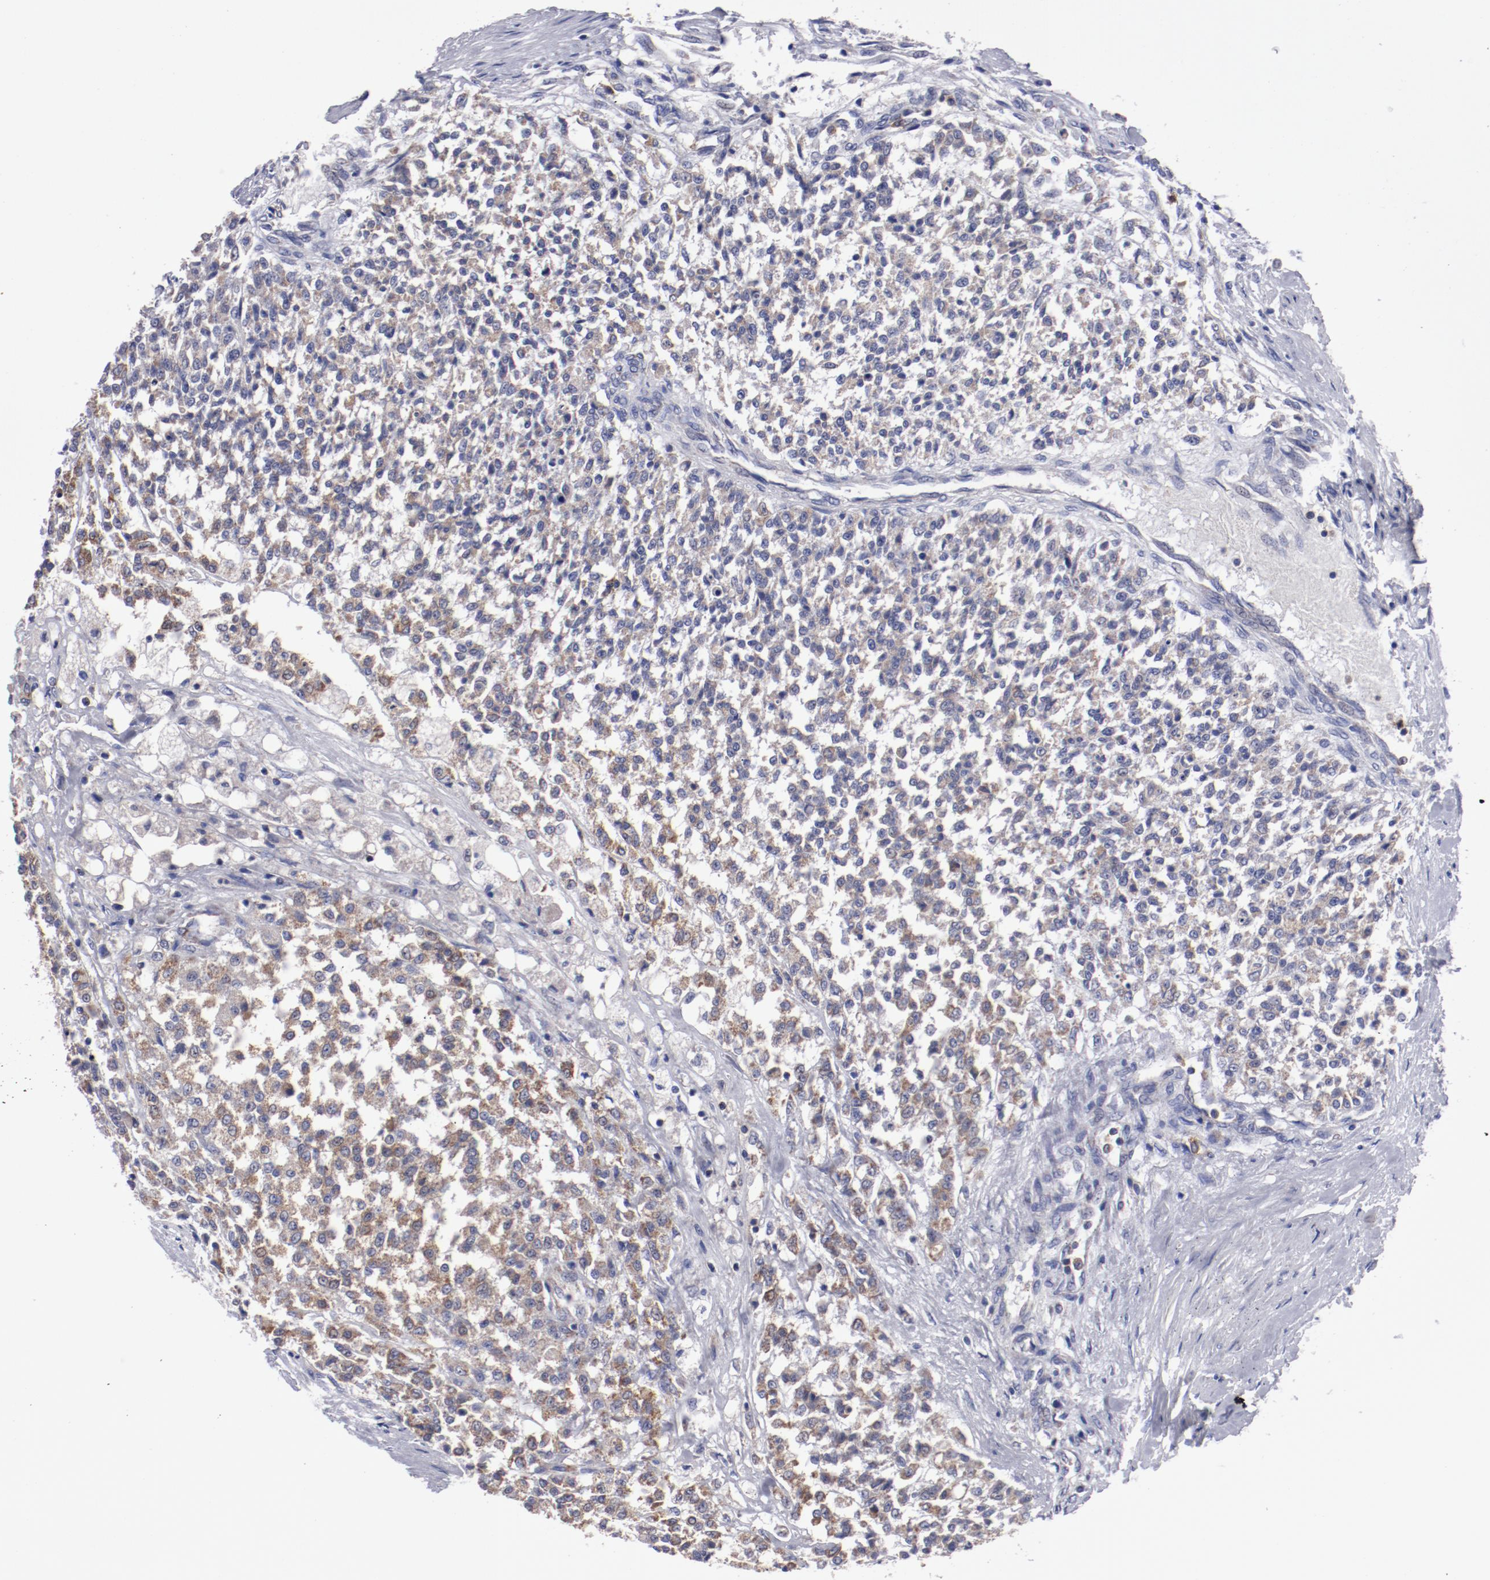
{"staining": {"intensity": "weak", "quantity": ">75%", "location": "cytoplasmic/membranous"}, "tissue": "testis cancer", "cell_type": "Tumor cells", "image_type": "cancer", "snomed": [{"axis": "morphology", "description": "Seminoma, NOS"}, {"axis": "topography", "description": "Testis"}], "caption": "Testis seminoma stained for a protein (brown) shows weak cytoplasmic/membranous positive positivity in approximately >75% of tumor cells.", "gene": "FGR", "patient": {"sex": "male", "age": 59}}